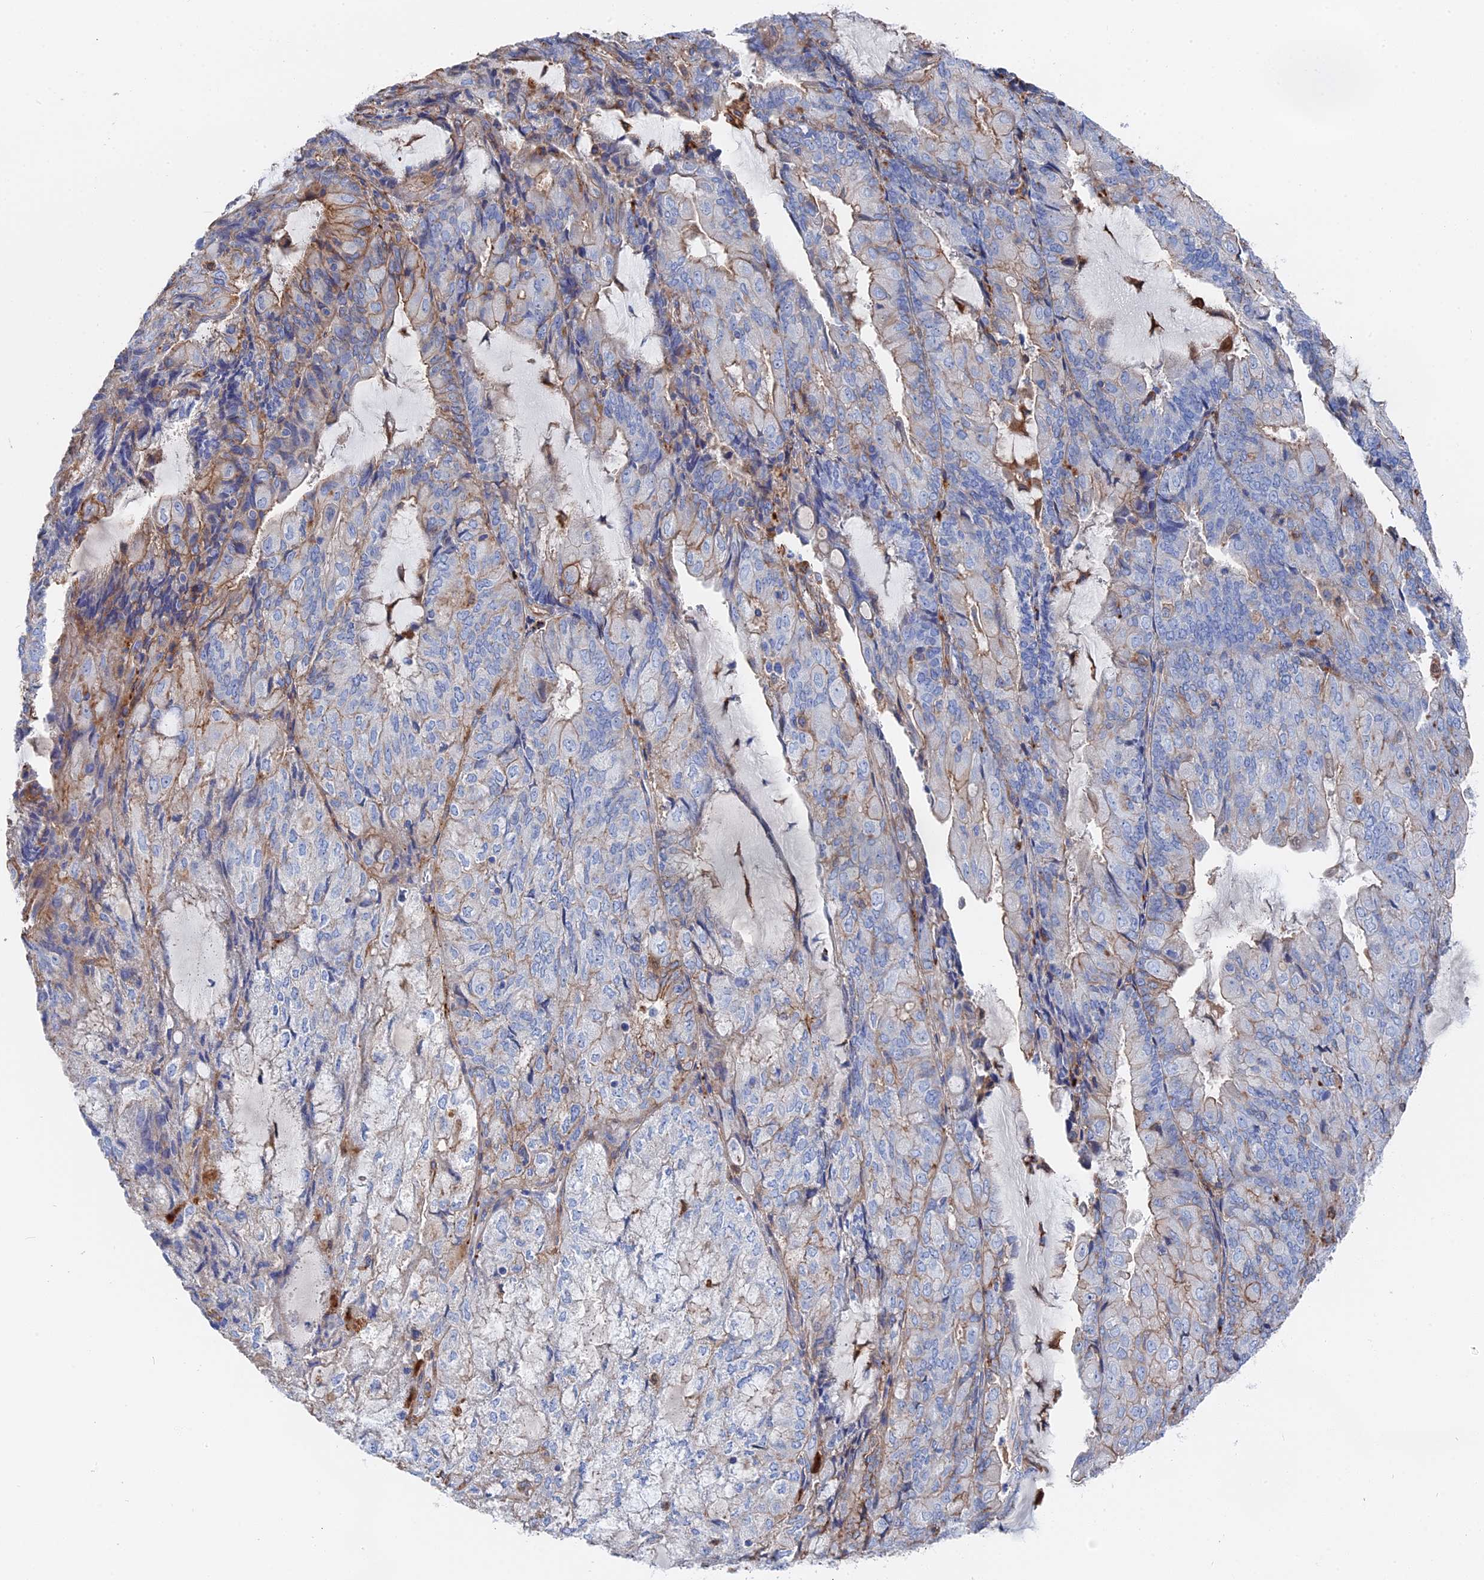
{"staining": {"intensity": "weak", "quantity": "<25%", "location": "cytoplasmic/membranous"}, "tissue": "endometrial cancer", "cell_type": "Tumor cells", "image_type": "cancer", "snomed": [{"axis": "morphology", "description": "Adenocarcinoma, NOS"}, {"axis": "topography", "description": "Endometrium"}], "caption": "Tumor cells are negative for brown protein staining in adenocarcinoma (endometrial).", "gene": "STRA6", "patient": {"sex": "female", "age": 81}}